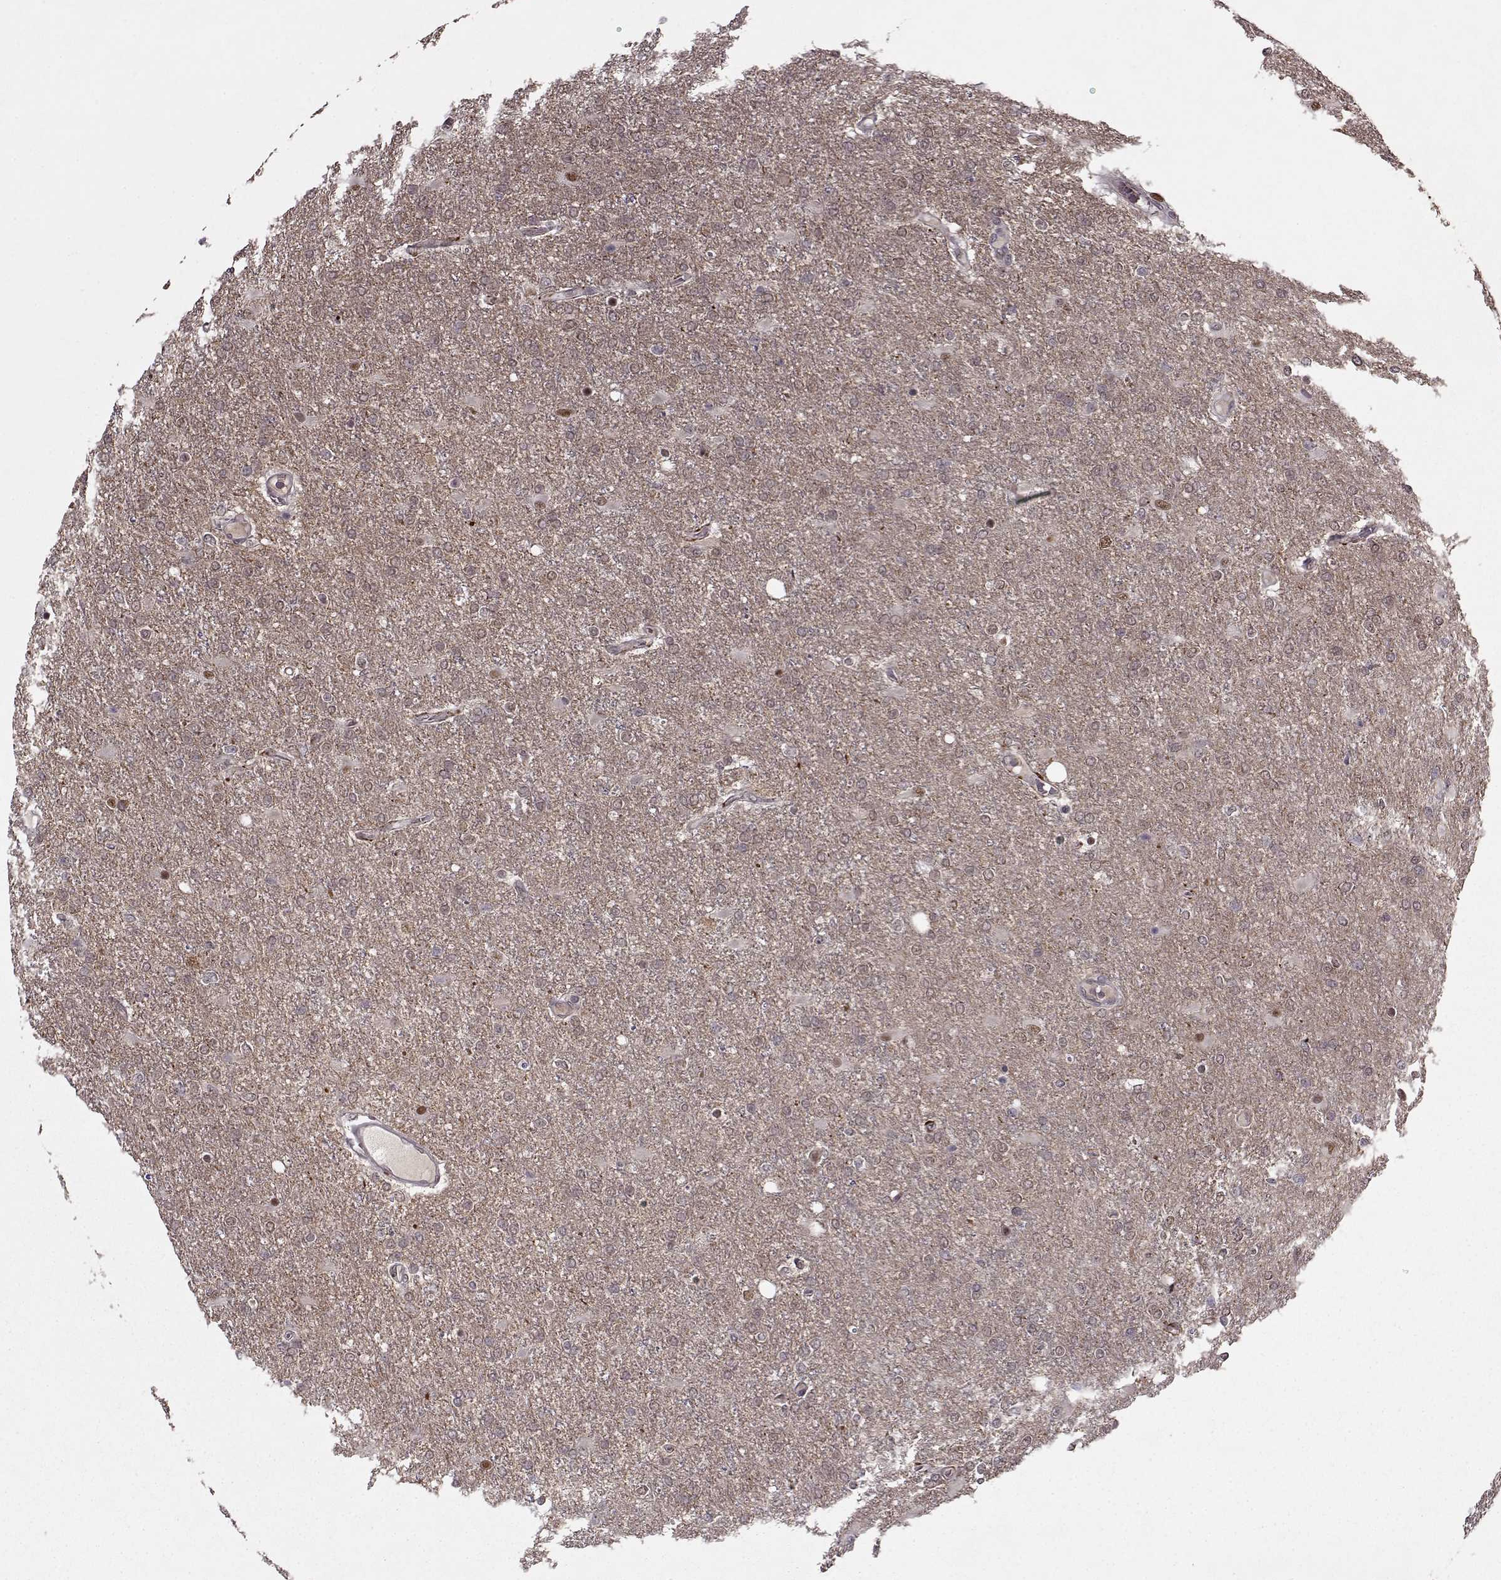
{"staining": {"intensity": "negative", "quantity": "none", "location": "none"}, "tissue": "glioma", "cell_type": "Tumor cells", "image_type": "cancer", "snomed": [{"axis": "morphology", "description": "Glioma, malignant, High grade"}, {"axis": "topography", "description": "Cerebral cortex"}], "caption": "Image shows no protein staining in tumor cells of glioma tissue.", "gene": "DENND4B", "patient": {"sex": "male", "age": 70}}